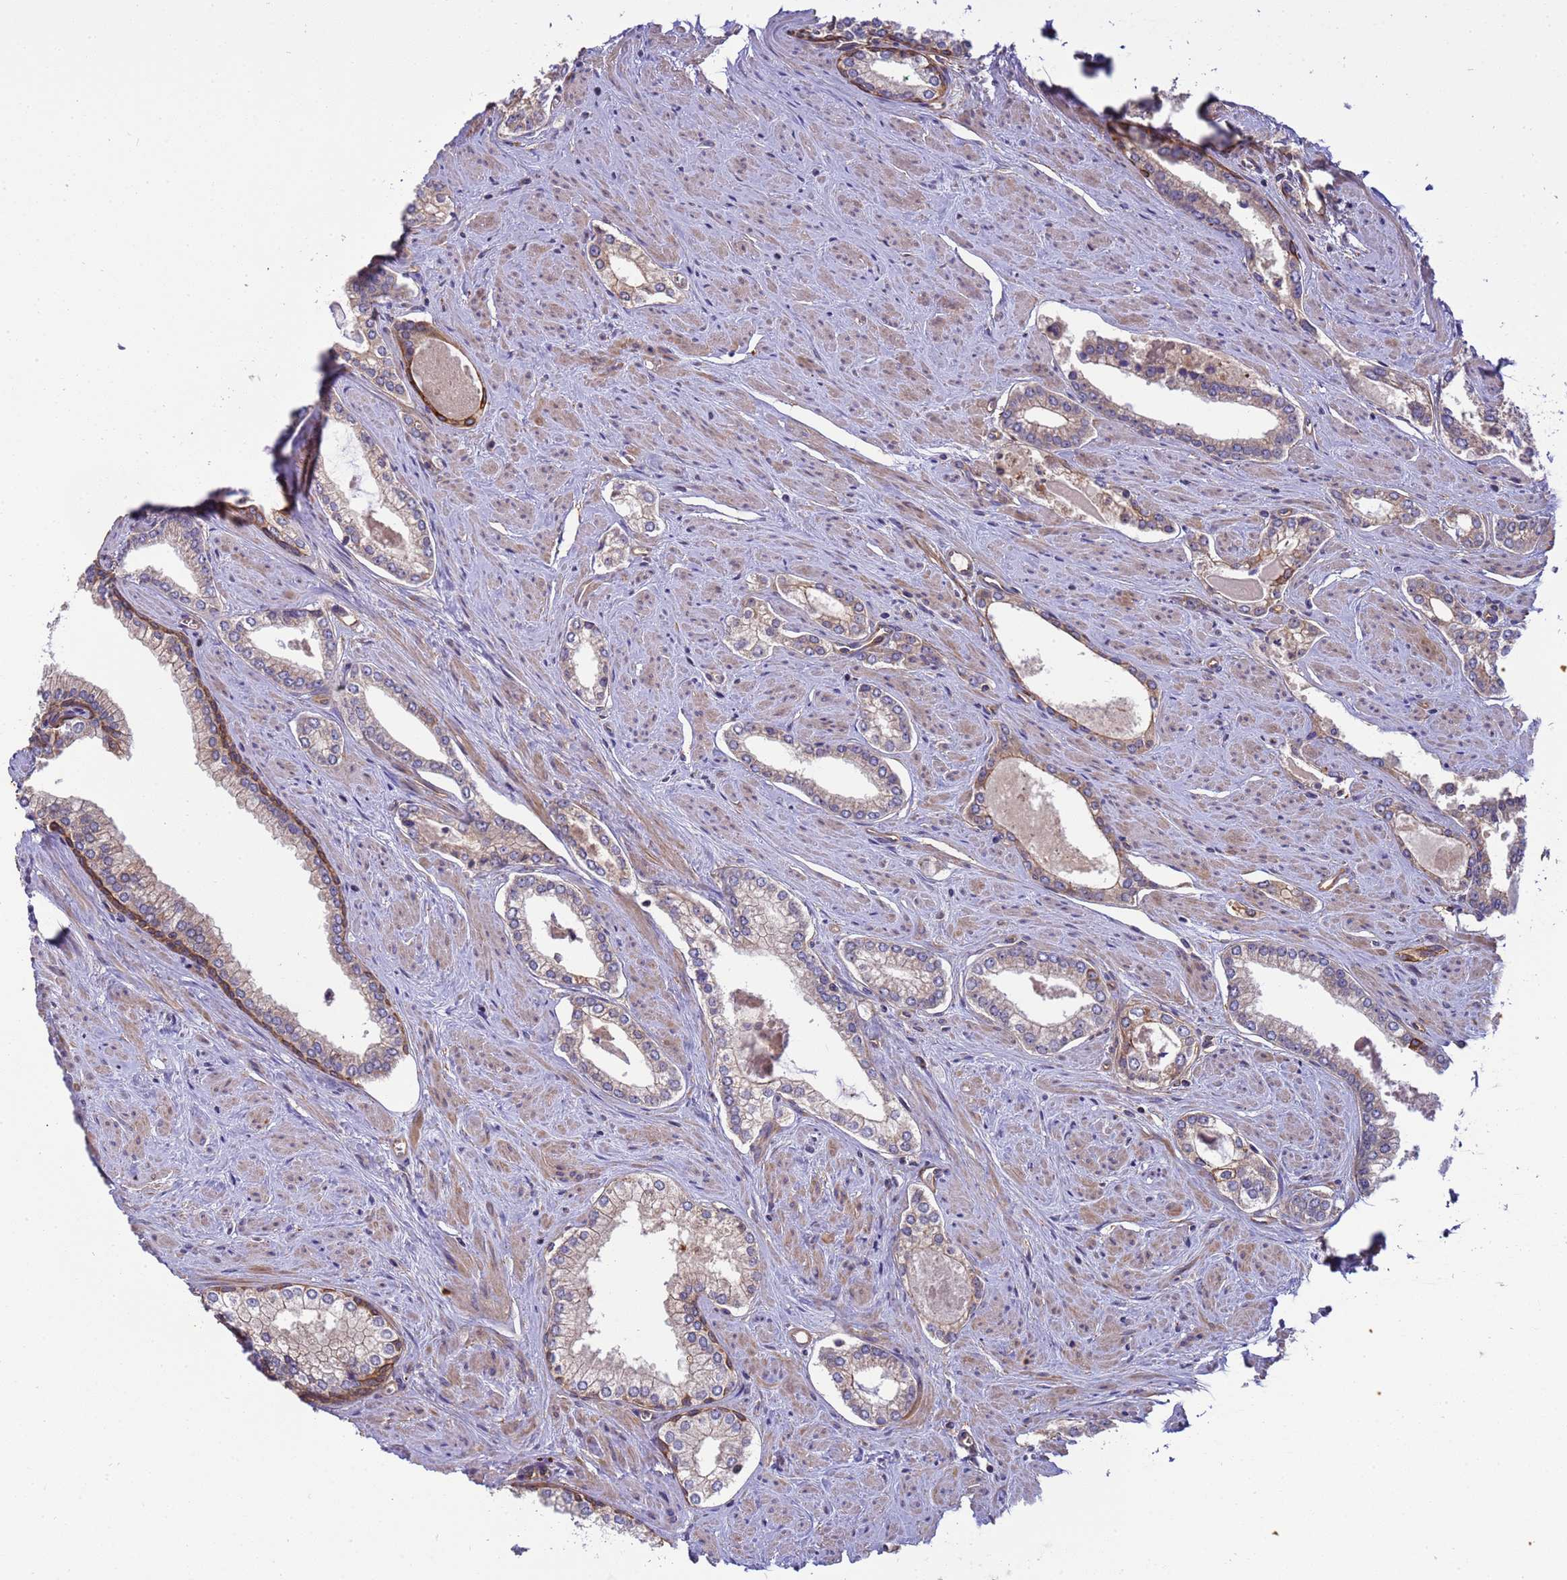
{"staining": {"intensity": "negative", "quantity": "none", "location": "none"}, "tissue": "prostate cancer", "cell_type": "Tumor cells", "image_type": "cancer", "snomed": [{"axis": "morphology", "description": "Adenocarcinoma, Low grade"}, {"axis": "topography", "description": "Prostate and seminal vesicle, NOS"}], "caption": "This is an immunohistochemistry image of human low-grade adenocarcinoma (prostate). There is no positivity in tumor cells.", "gene": "SMCO3", "patient": {"sex": "male", "age": 60}}